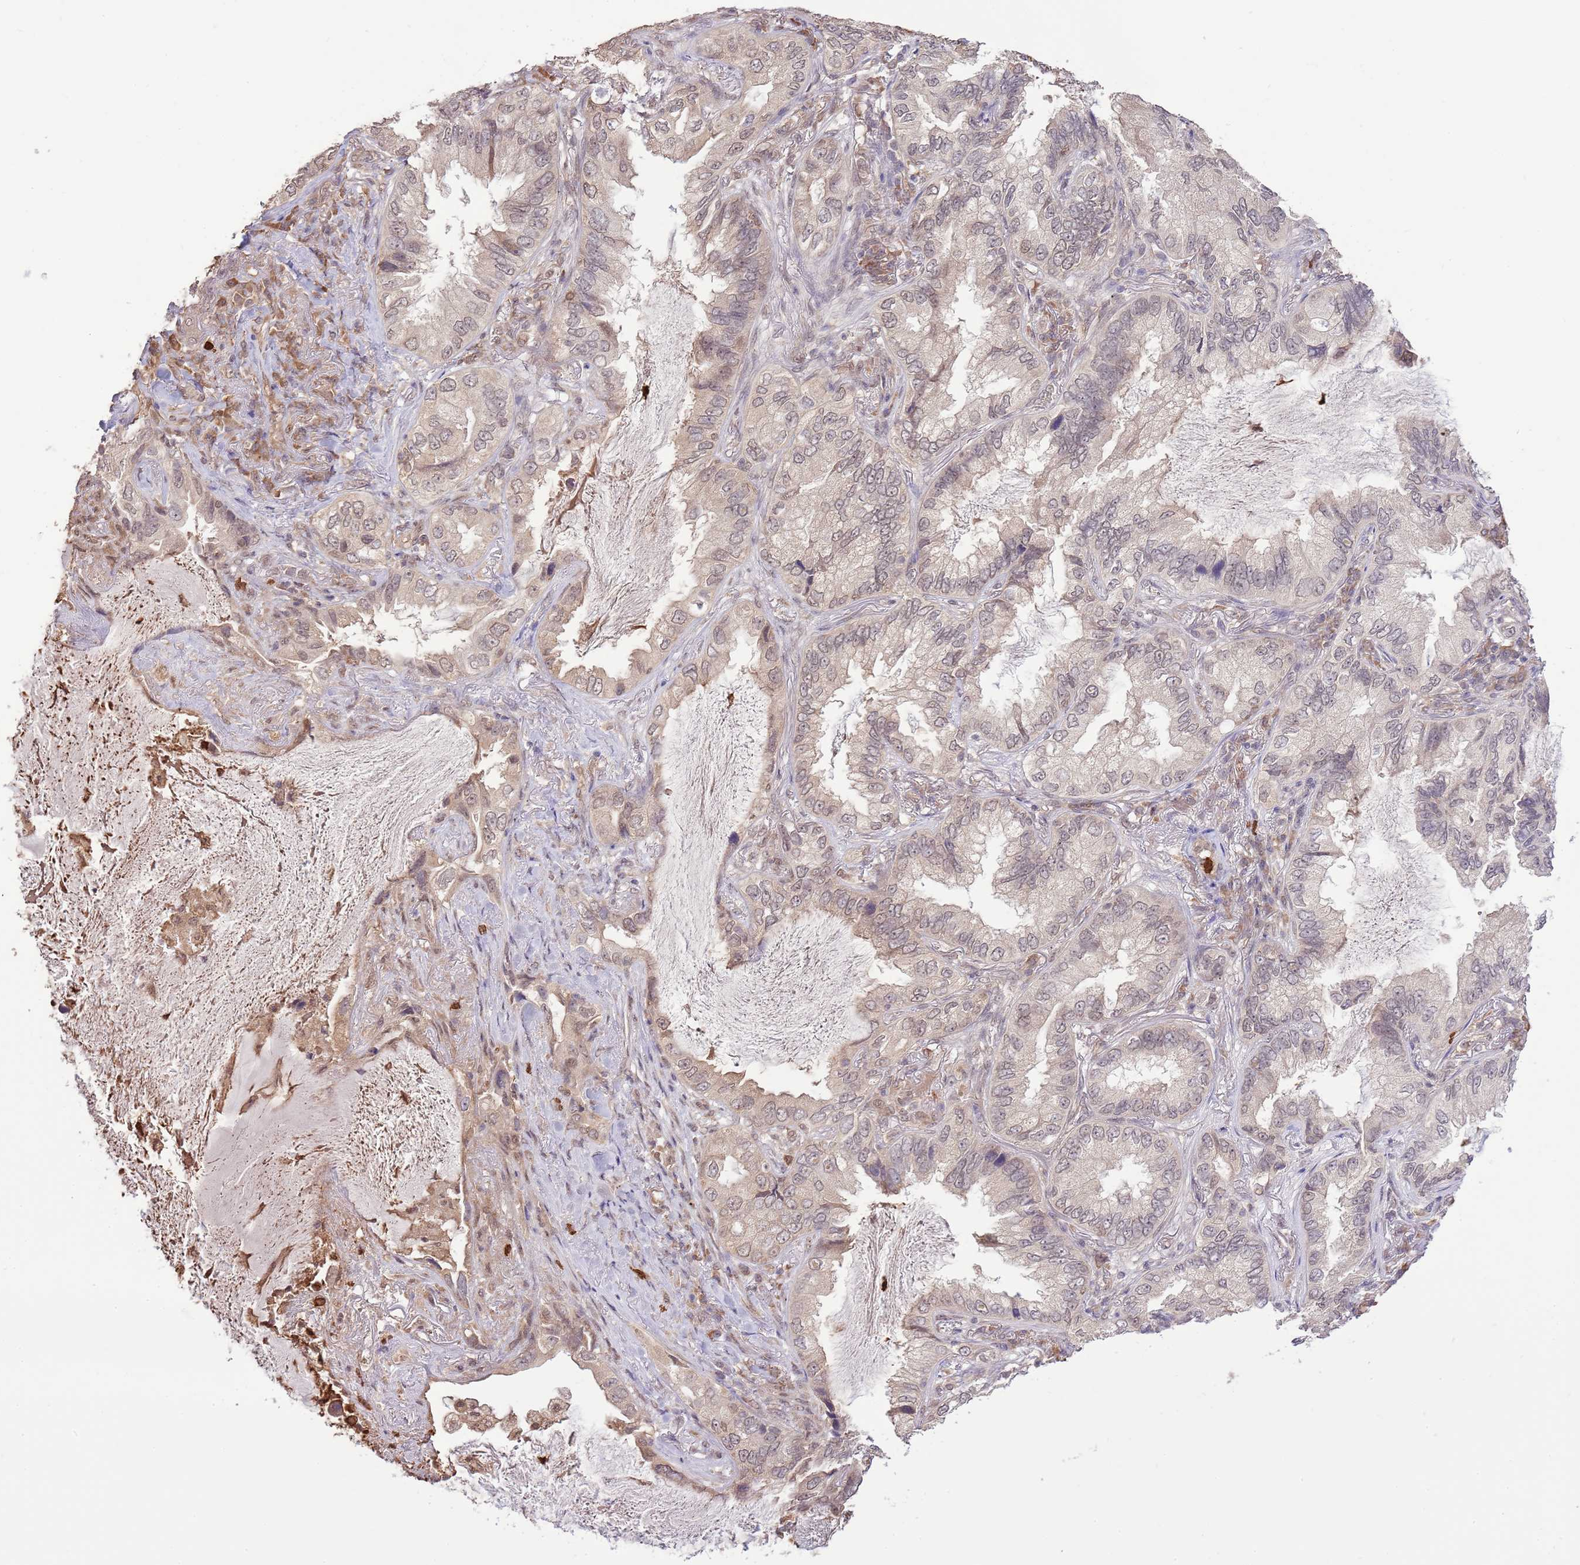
{"staining": {"intensity": "weak", "quantity": "25%-75%", "location": "nuclear"}, "tissue": "lung cancer", "cell_type": "Tumor cells", "image_type": "cancer", "snomed": [{"axis": "morphology", "description": "Adenocarcinoma, NOS"}, {"axis": "topography", "description": "Lung"}], "caption": "Immunohistochemical staining of human lung cancer demonstrates weak nuclear protein positivity in approximately 25%-75% of tumor cells.", "gene": "AMIGO1", "patient": {"sex": "female", "age": 69}}